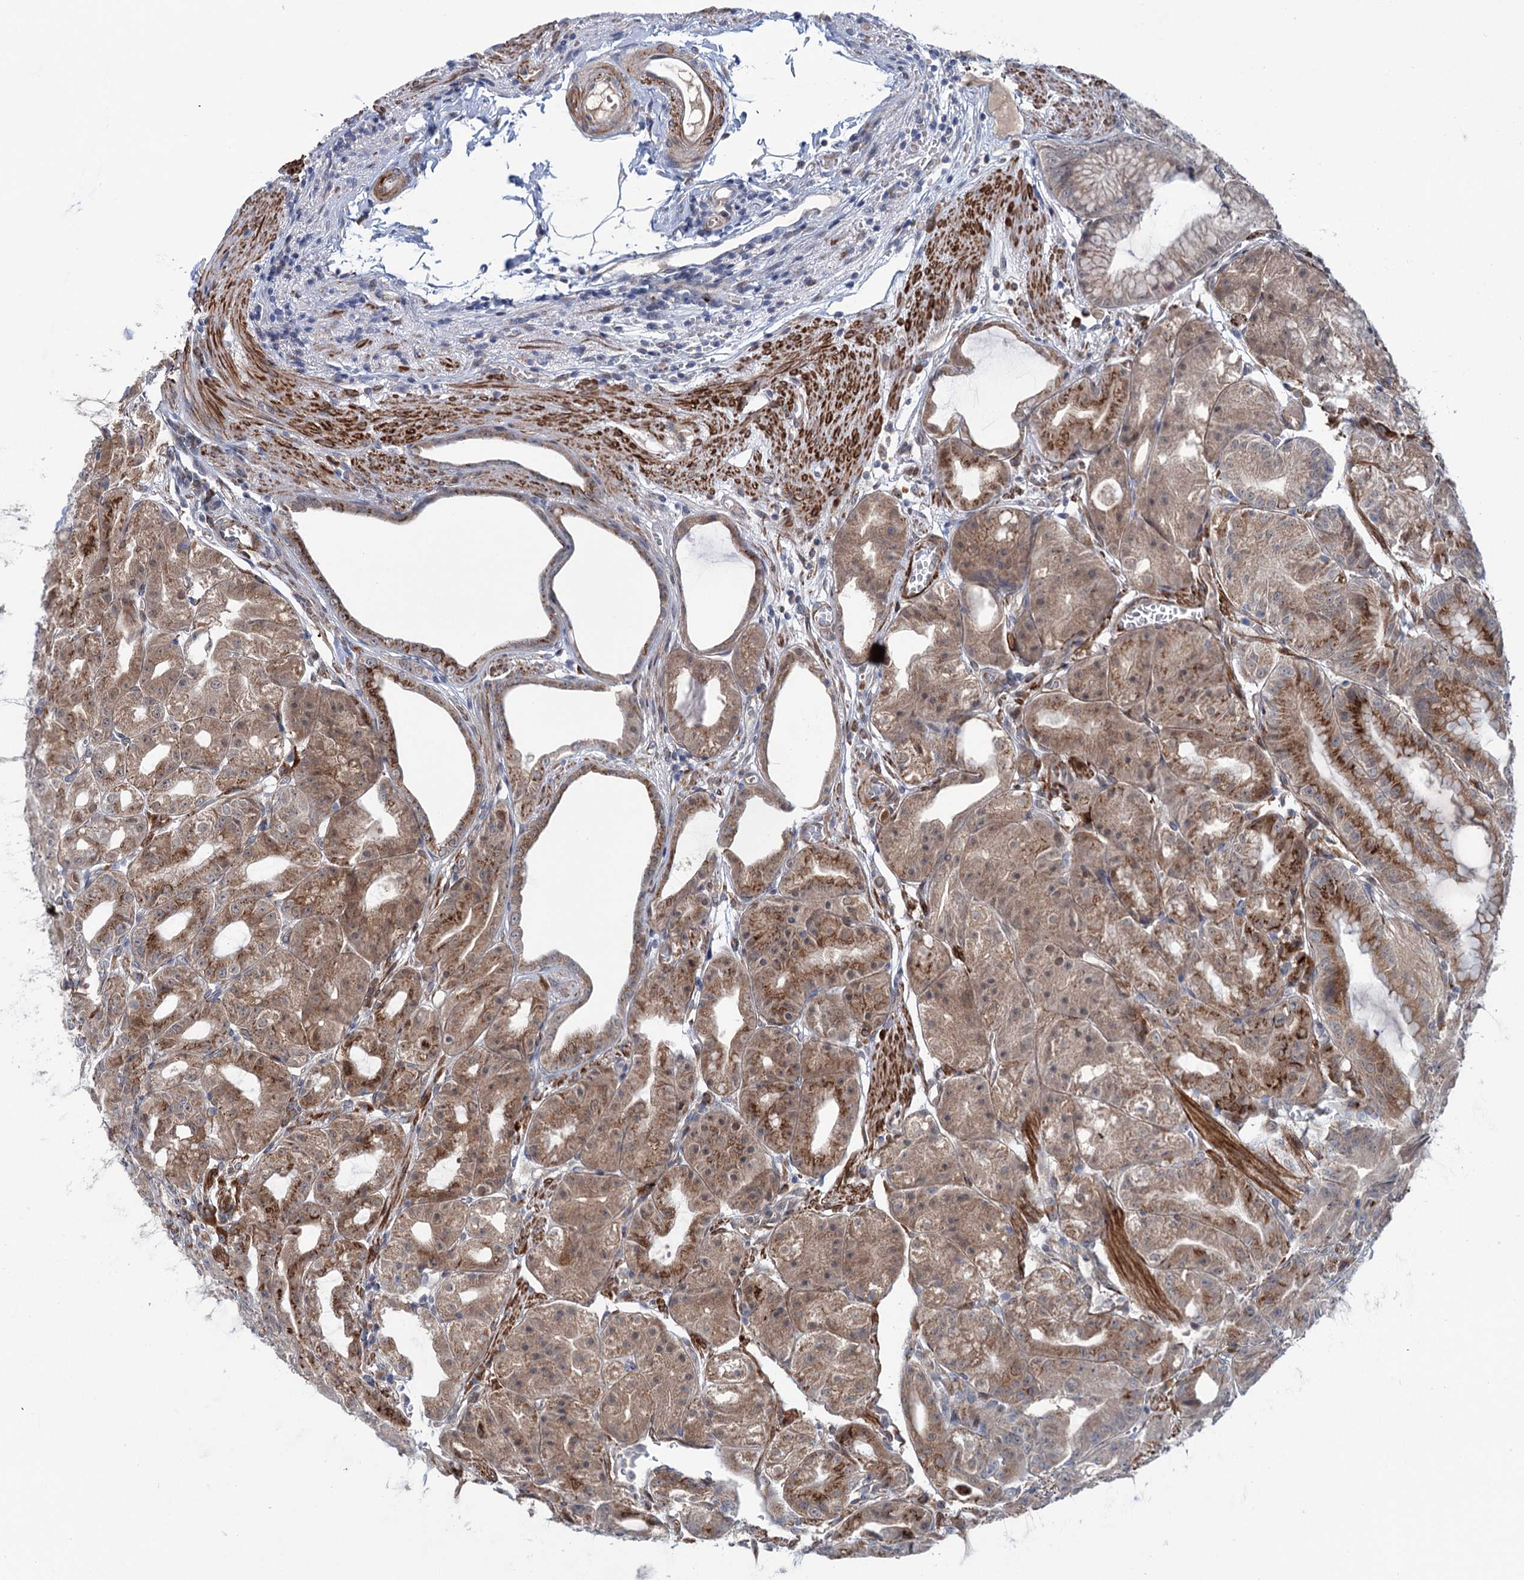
{"staining": {"intensity": "moderate", "quantity": ">75%", "location": "cytoplasmic/membranous"}, "tissue": "stomach", "cell_type": "Glandular cells", "image_type": "normal", "snomed": [{"axis": "morphology", "description": "Normal tissue, NOS"}, {"axis": "topography", "description": "Stomach, upper"}, {"axis": "topography", "description": "Stomach, lower"}], "caption": "Immunohistochemical staining of benign human stomach shows moderate cytoplasmic/membranous protein staining in approximately >75% of glandular cells.", "gene": "ELP4", "patient": {"sex": "male", "age": 71}}